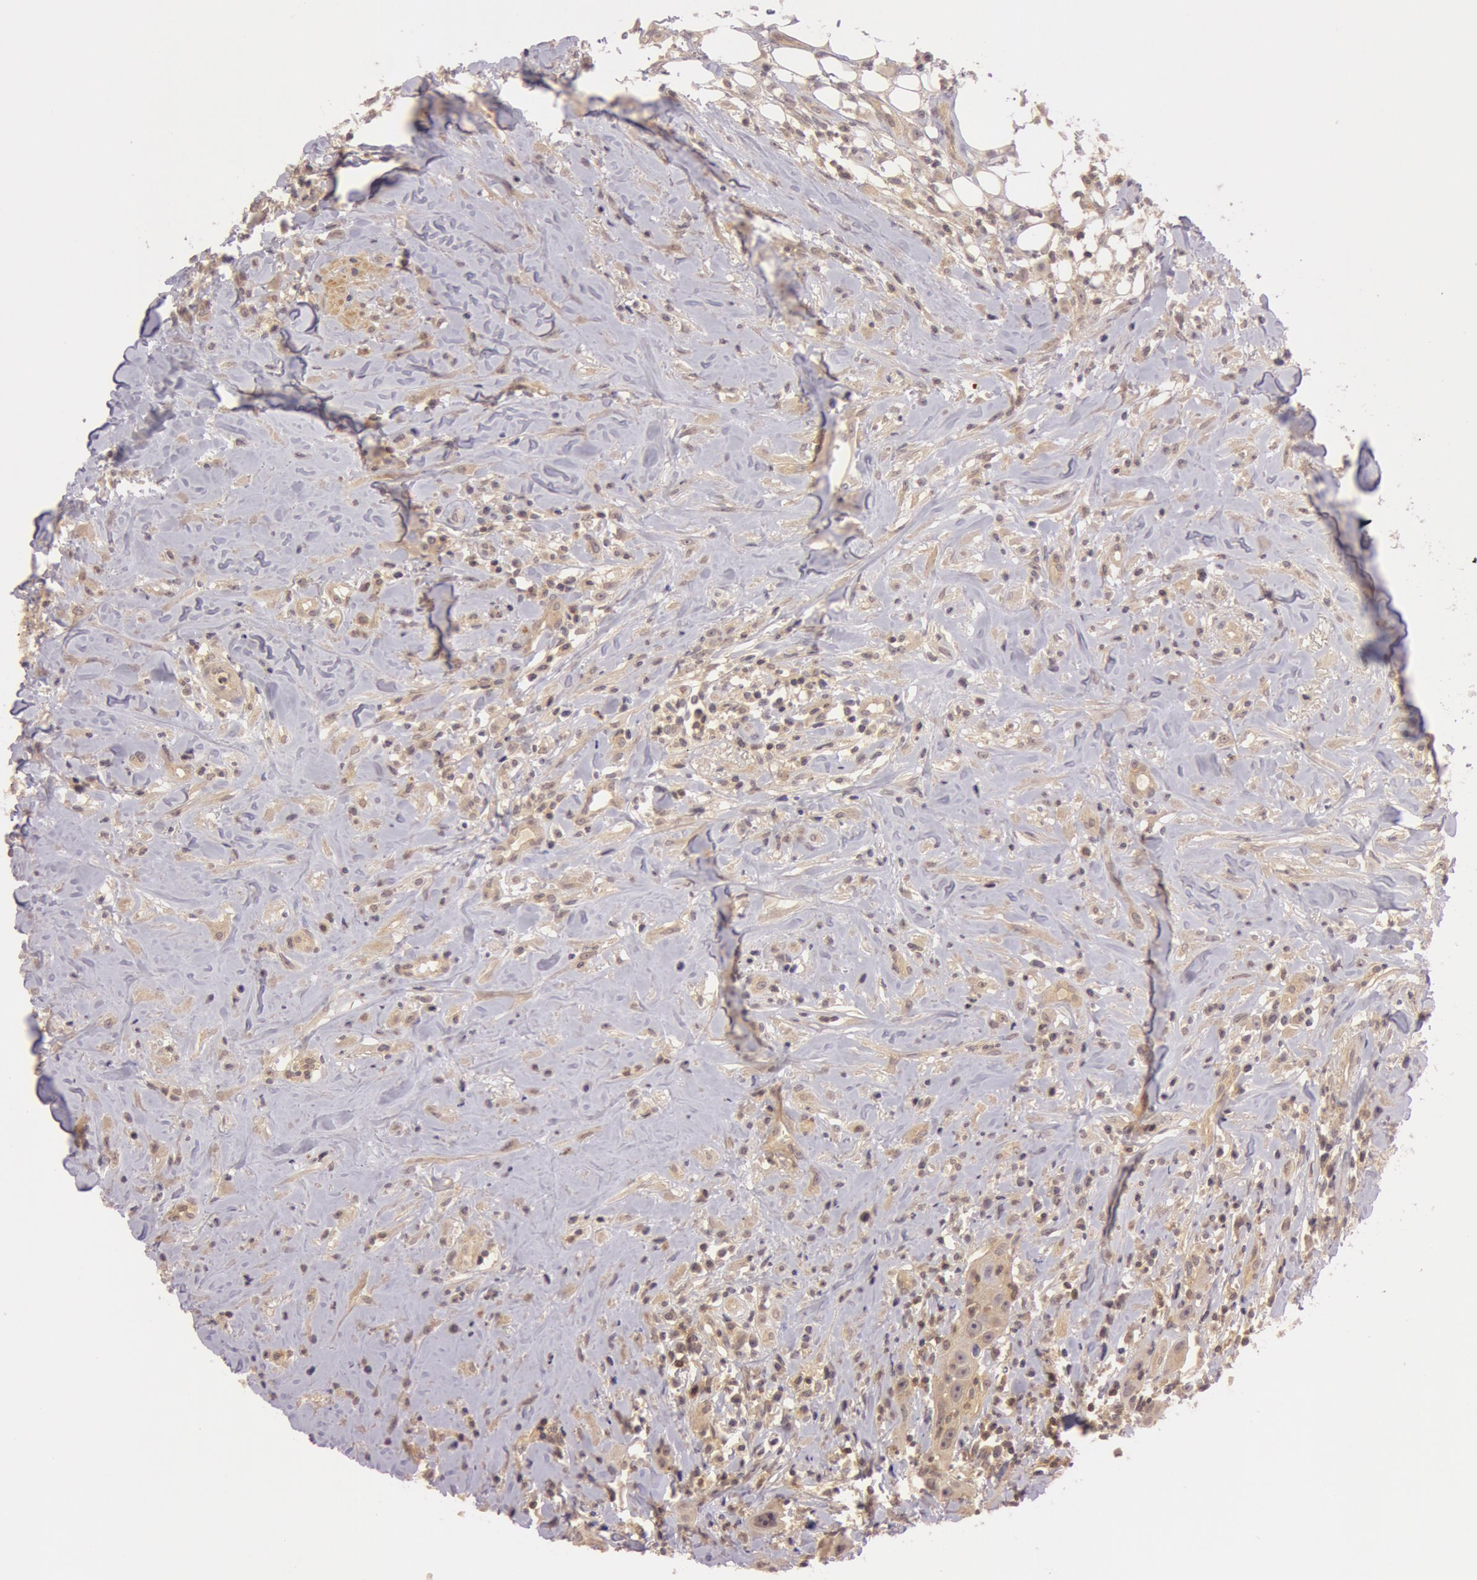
{"staining": {"intensity": "moderate", "quantity": ">75%", "location": "cytoplasmic/membranous"}, "tissue": "head and neck cancer", "cell_type": "Tumor cells", "image_type": "cancer", "snomed": [{"axis": "morphology", "description": "Squamous cell carcinoma, NOS"}, {"axis": "topography", "description": "Oral tissue"}, {"axis": "topography", "description": "Head-Neck"}], "caption": "Squamous cell carcinoma (head and neck) stained for a protein displays moderate cytoplasmic/membranous positivity in tumor cells. Nuclei are stained in blue.", "gene": "ATG2B", "patient": {"sex": "female", "age": 82}}